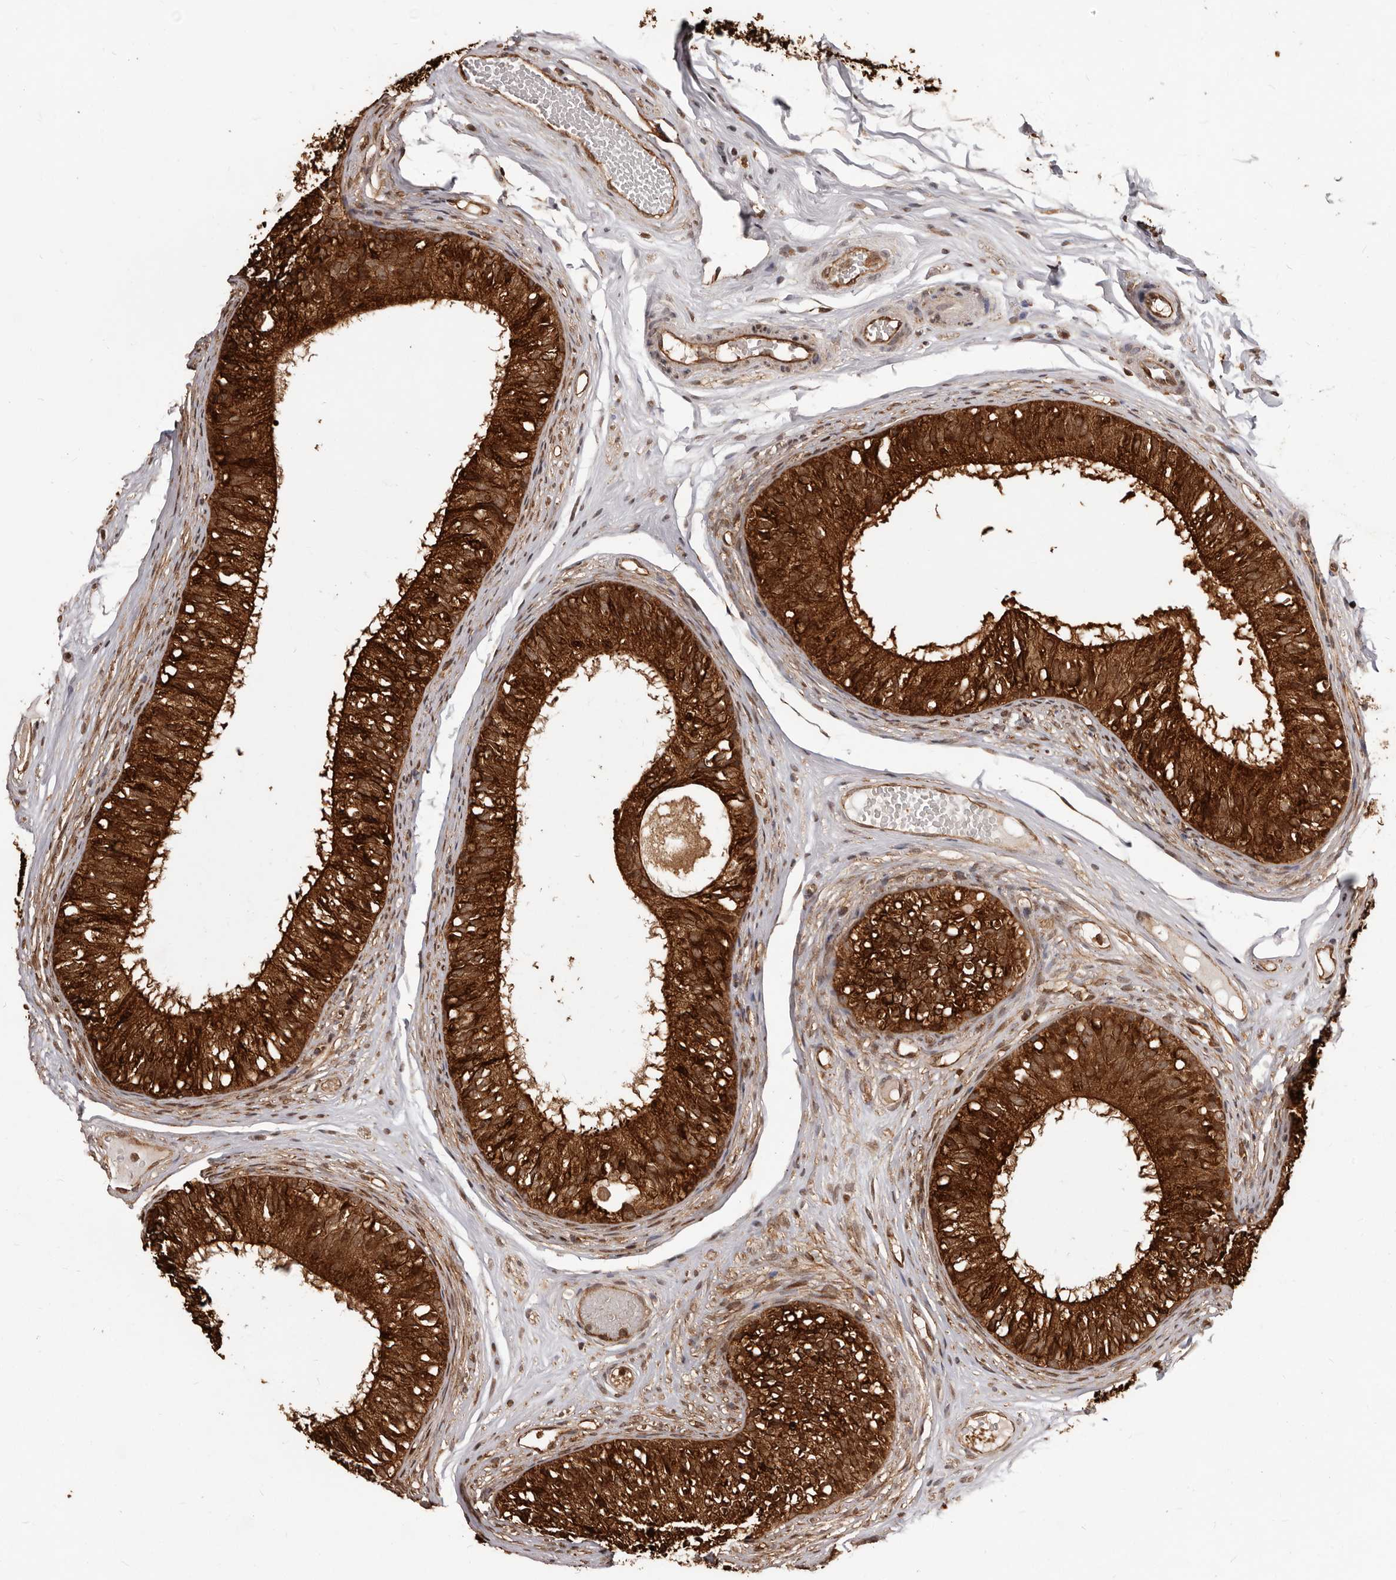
{"staining": {"intensity": "strong", "quantity": ">75%", "location": "cytoplasmic/membranous"}, "tissue": "epididymis", "cell_type": "Glandular cells", "image_type": "normal", "snomed": [{"axis": "morphology", "description": "Normal tissue, NOS"}, {"axis": "morphology", "description": "Seminoma in situ"}, {"axis": "topography", "description": "Testis"}, {"axis": "topography", "description": "Epididymis"}], "caption": "Normal epididymis was stained to show a protein in brown. There is high levels of strong cytoplasmic/membranous staining in about >75% of glandular cells. (DAB (3,3'-diaminobenzidine) = brown stain, brightfield microscopy at high magnification).", "gene": "MTO1", "patient": {"sex": "male", "age": 28}}